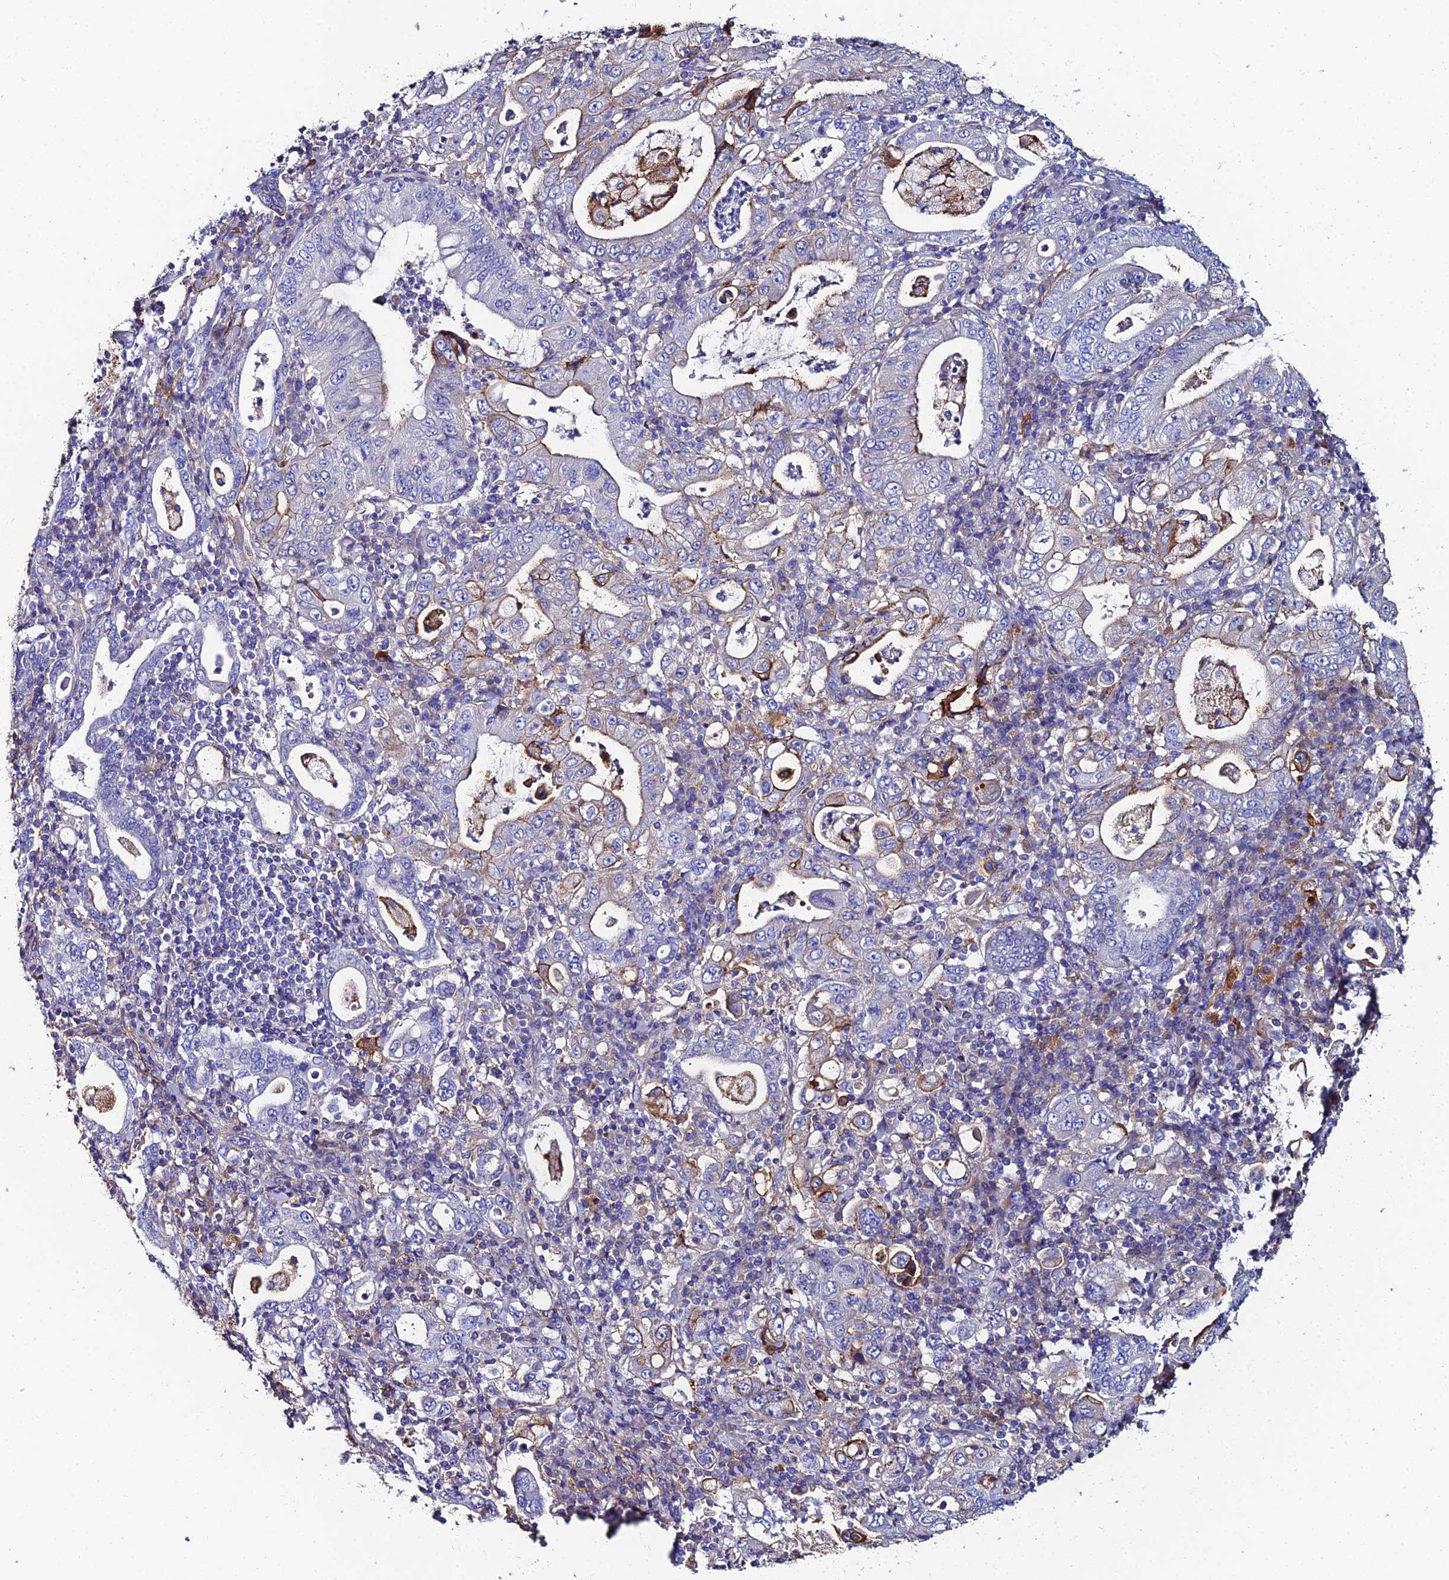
{"staining": {"intensity": "moderate", "quantity": "<25%", "location": "cytoplasmic/membranous"}, "tissue": "stomach cancer", "cell_type": "Tumor cells", "image_type": "cancer", "snomed": [{"axis": "morphology", "description": "Normal tissue, NOS"}, {"axis": "morphology", "description": "Adenocarcinoma, NOS"}, {"axis": "topography", "description": "Esophagus"}, {"axis": "topography", "description": "Stomach, upper"}, {"axis": "topography", "description": "Peripheral nerve tissue"}], "caption": "This micrograph displays IHC staining of stomach adenocarcinoma, with low moderate cytoplasmic/membranous positivity in approximately <25% of tumor cells.", "gene": "C6", "patient": {"sex": "male", "age": 62}}